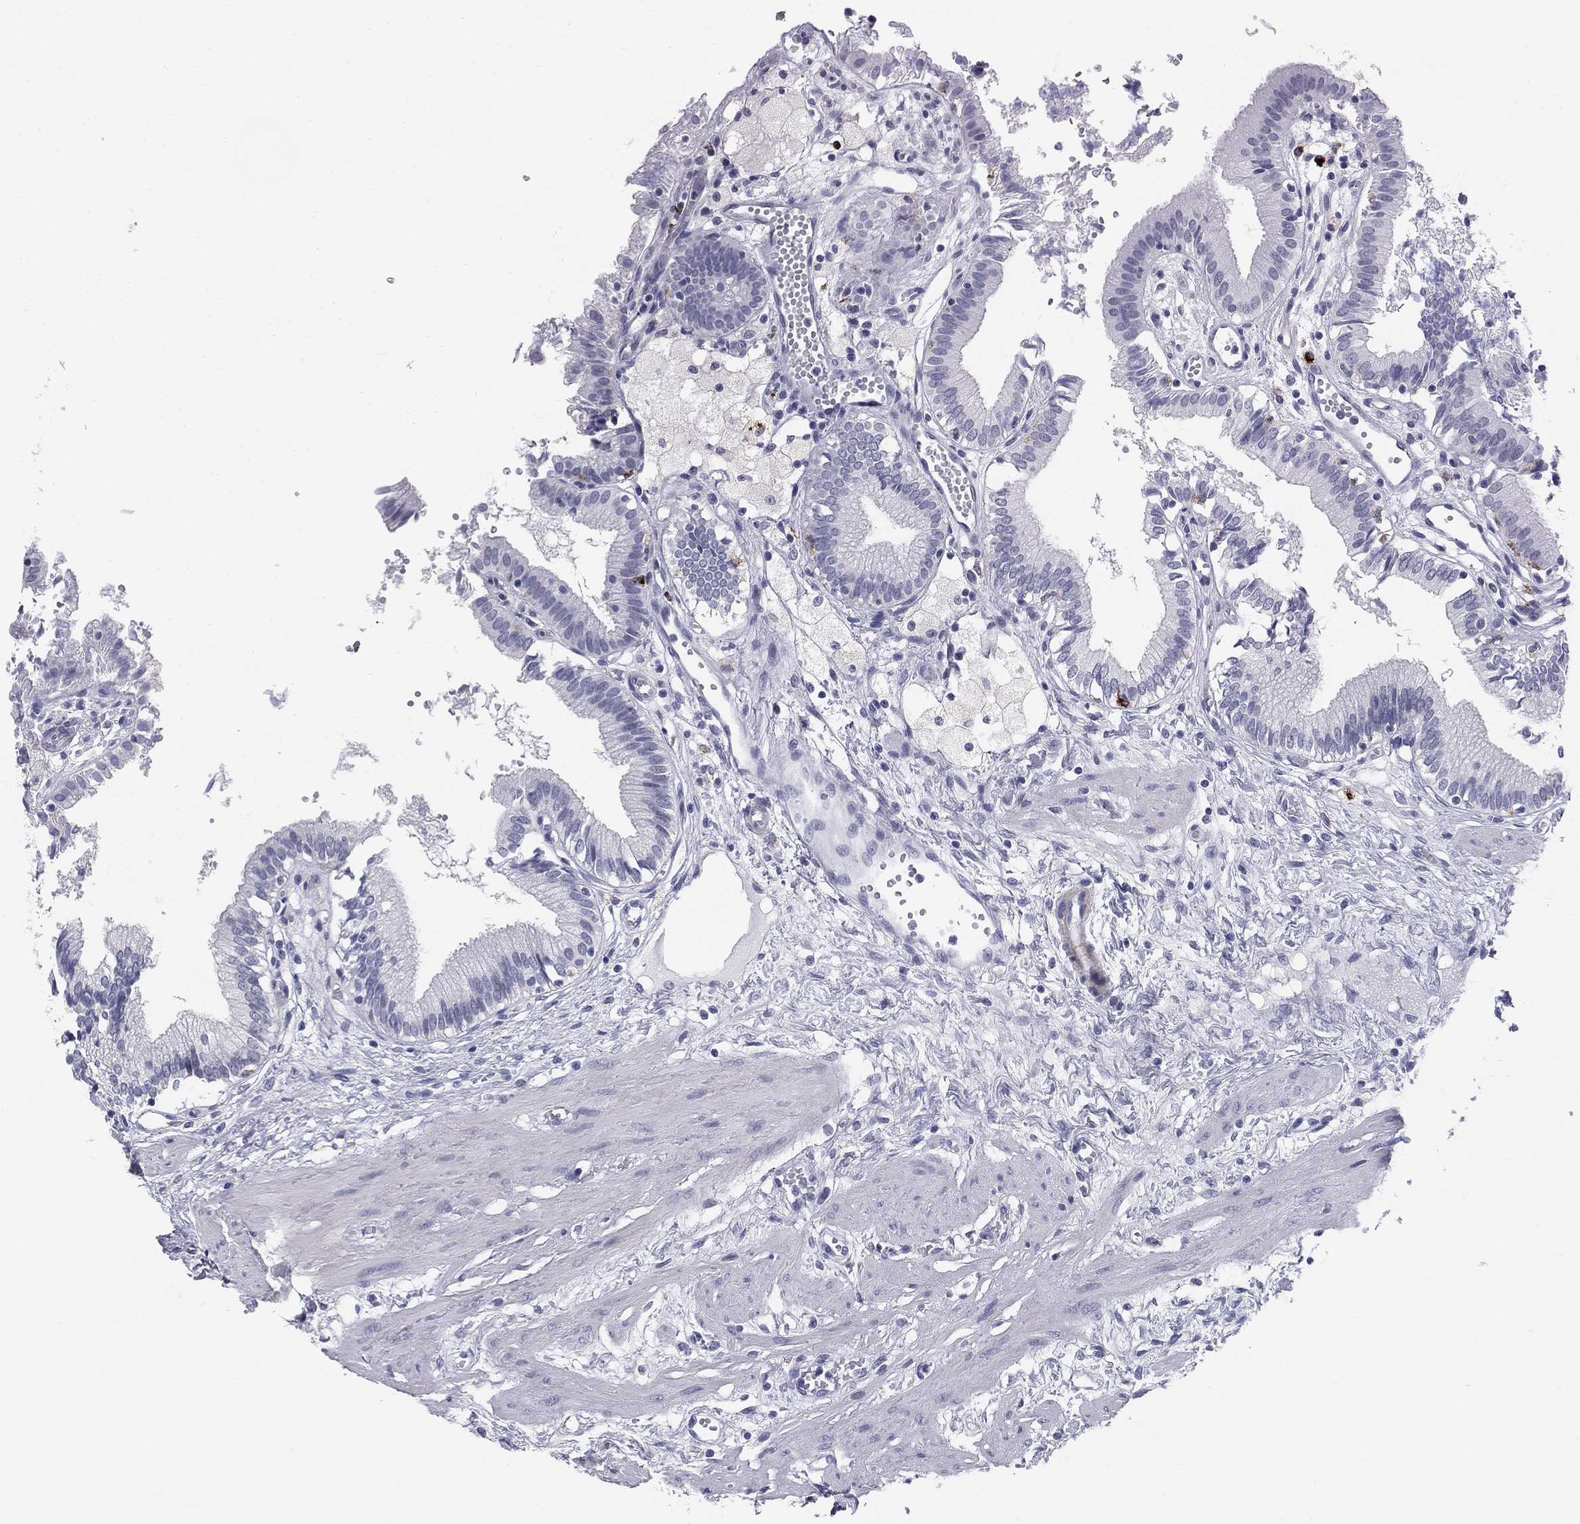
{"staining": {"intensity": "negative", "quantity": "none", "location": "none"}, "tissue": "gallbladder", "cell_type": "Glandular cells", "image_type": "normal", "snomed": [{"axis": "morphology", "description": "Normal tissue, NOS"}, {"axis": "topography", "description": "Gallbladder"}], "caption": "Benign gallbladder was stained to show a protein in brown. There is no significant staining in glandular cells.", "gene": "HLA", "patient": {"sex": "female", "age": 24}}